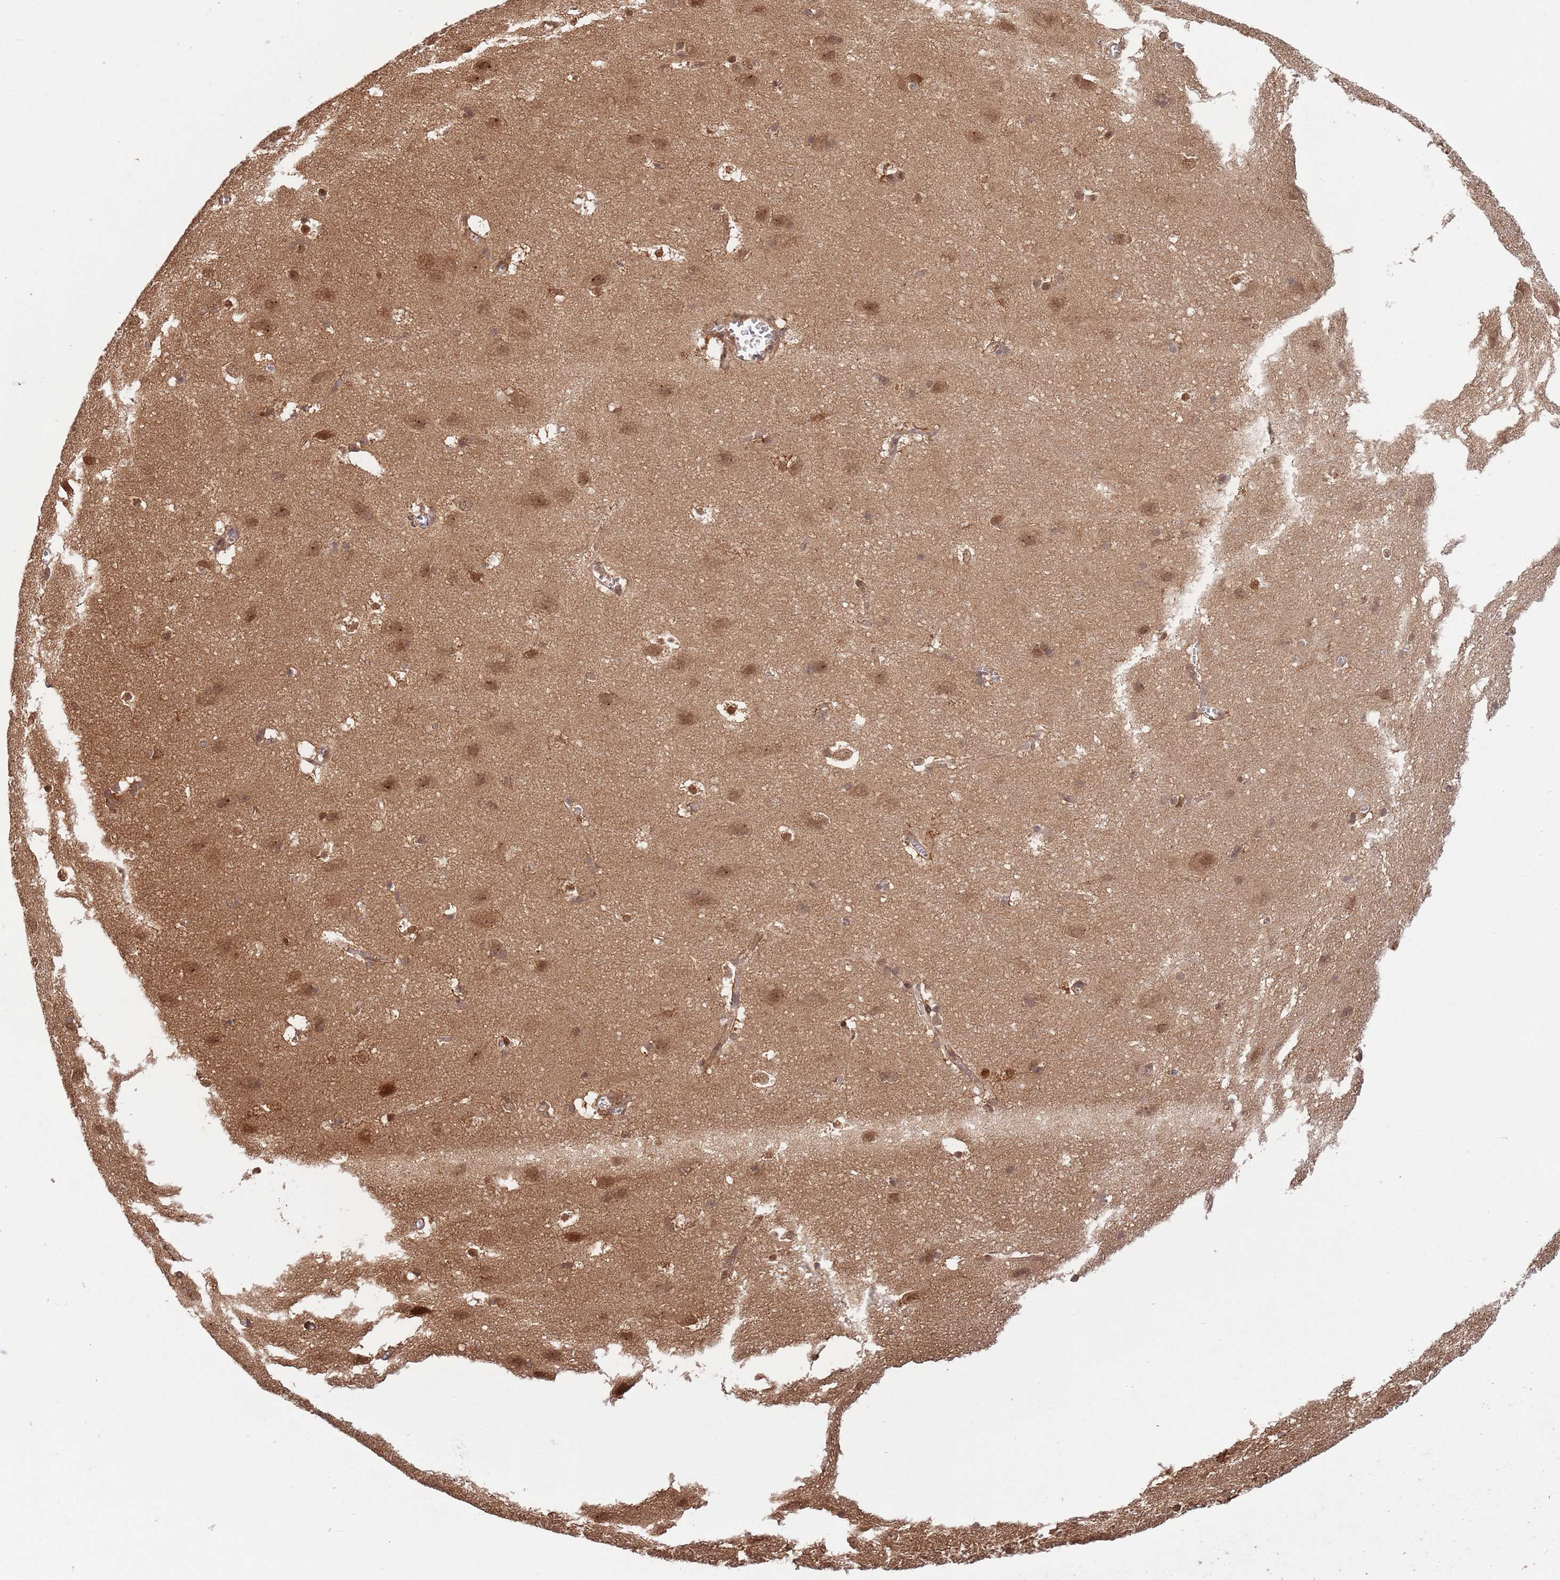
{"staining": {"intensity": "moderate", "quantity": ">75%", "location": "cytoplasmic/membranous"}, "tissue": "cerebral cortex", "cell_type": "Endothelial cells", "image_type": "normal", "snomed": [{"axis": "morphology", "description": "Normal tissue, NOS"}, {"axis": "topography", "description": "Cerebral cortex"}], "caption": "IHC micrograph of benign cerebral cortex stained for a protein (brown), which demonstrates medium levels of moderate cytoplasmic/membranous expression in approximately >75% of endothelial cells.", "gene": "SALL1", "patient": {"sex": "male", "age": 54}}